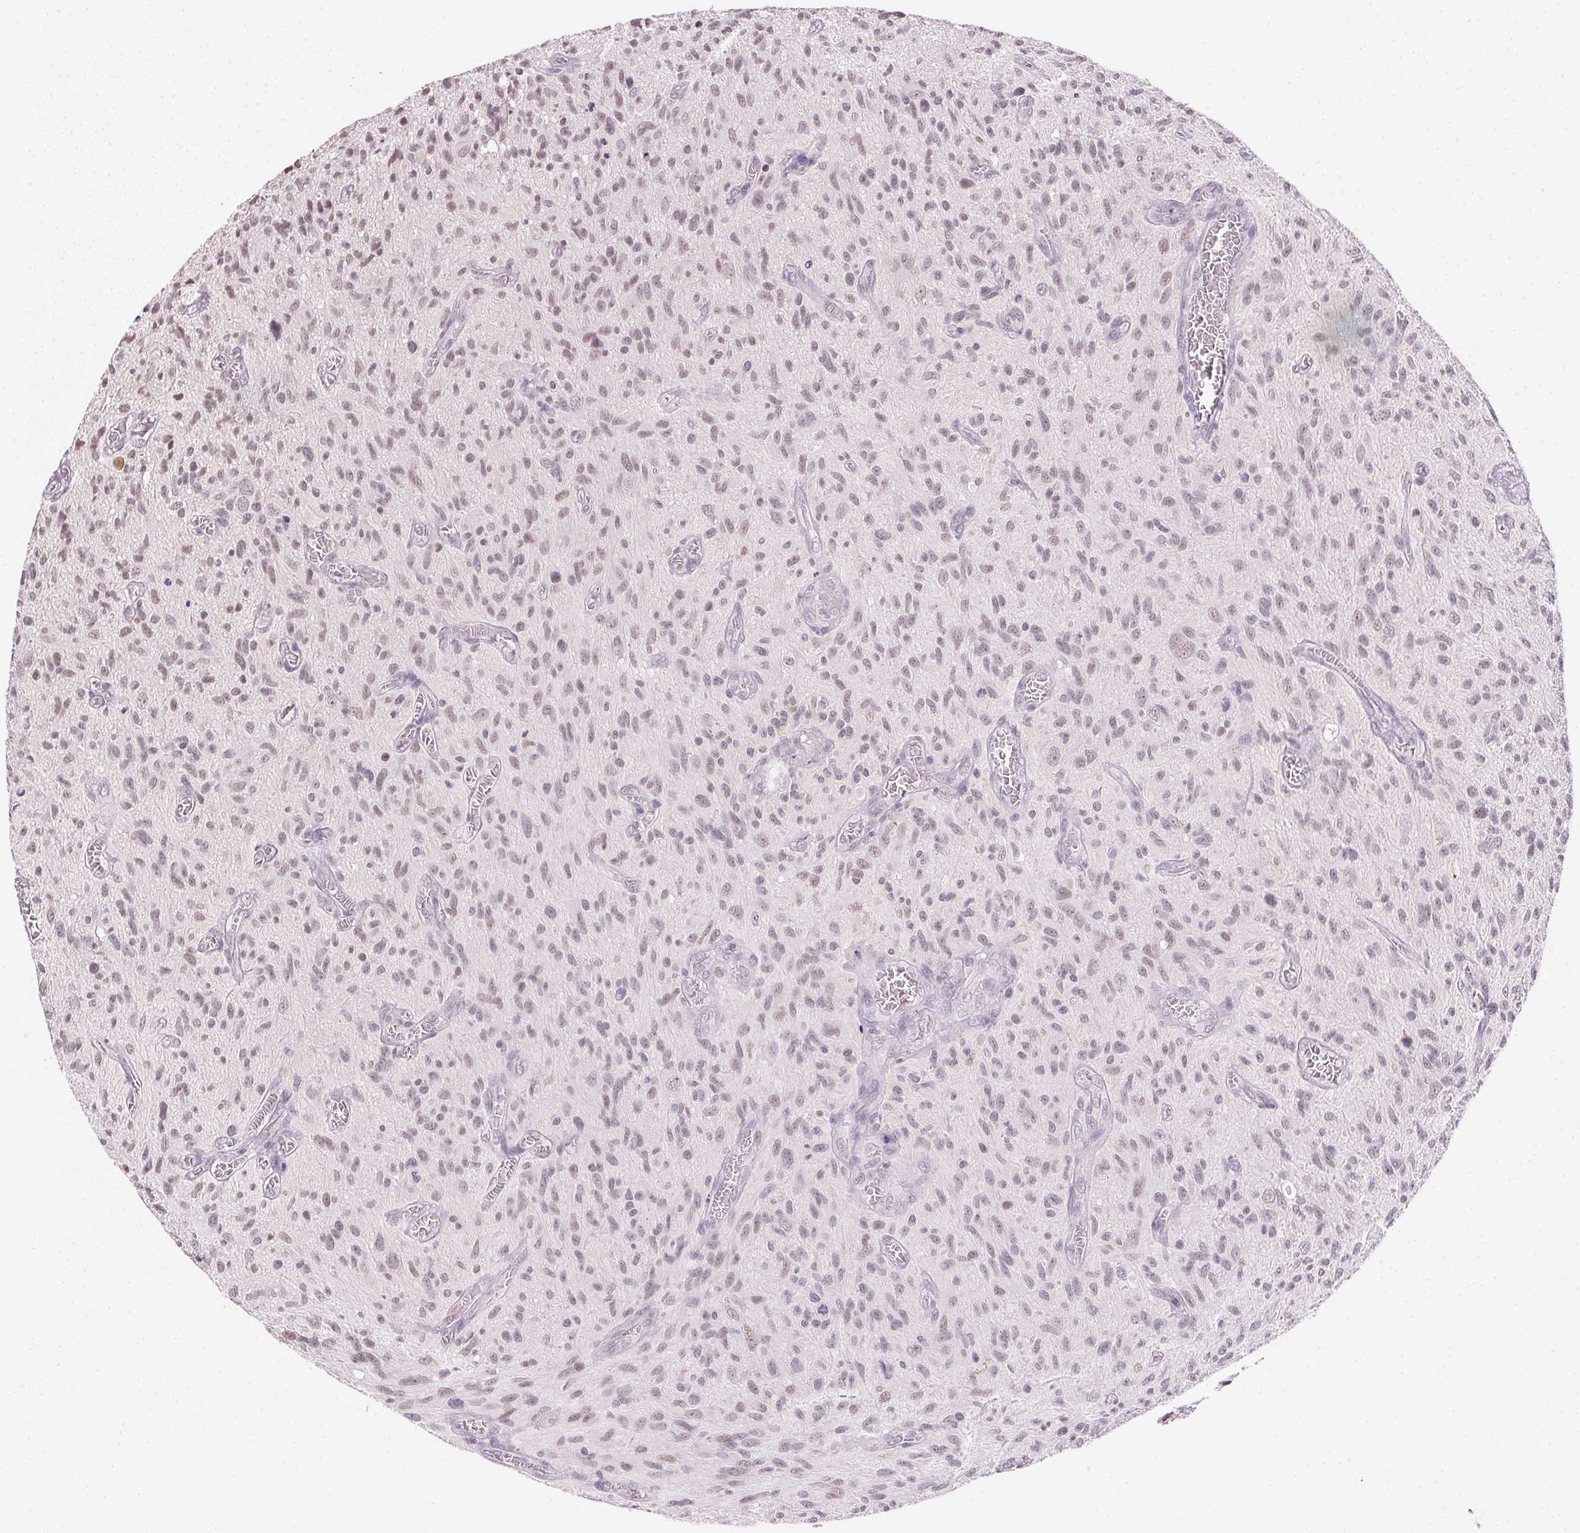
{"staining": {"intensity": "weak", "quantity": "<25%", "location": "nuclear"}, "tissue": "glioma", "cell_type": "Tumor cells", "image_type": "cancer", "snomed": [{"axis": "morphology", "description": "Glioma, malignant, High grade"}, {"axis": "topography", "description": "Brain"}], "caption": "Protein analysis of glioma reveals no significant expression in tumor cells.", "gene": "FNDC4", "patient": {"sex": "male", "age": 75}}